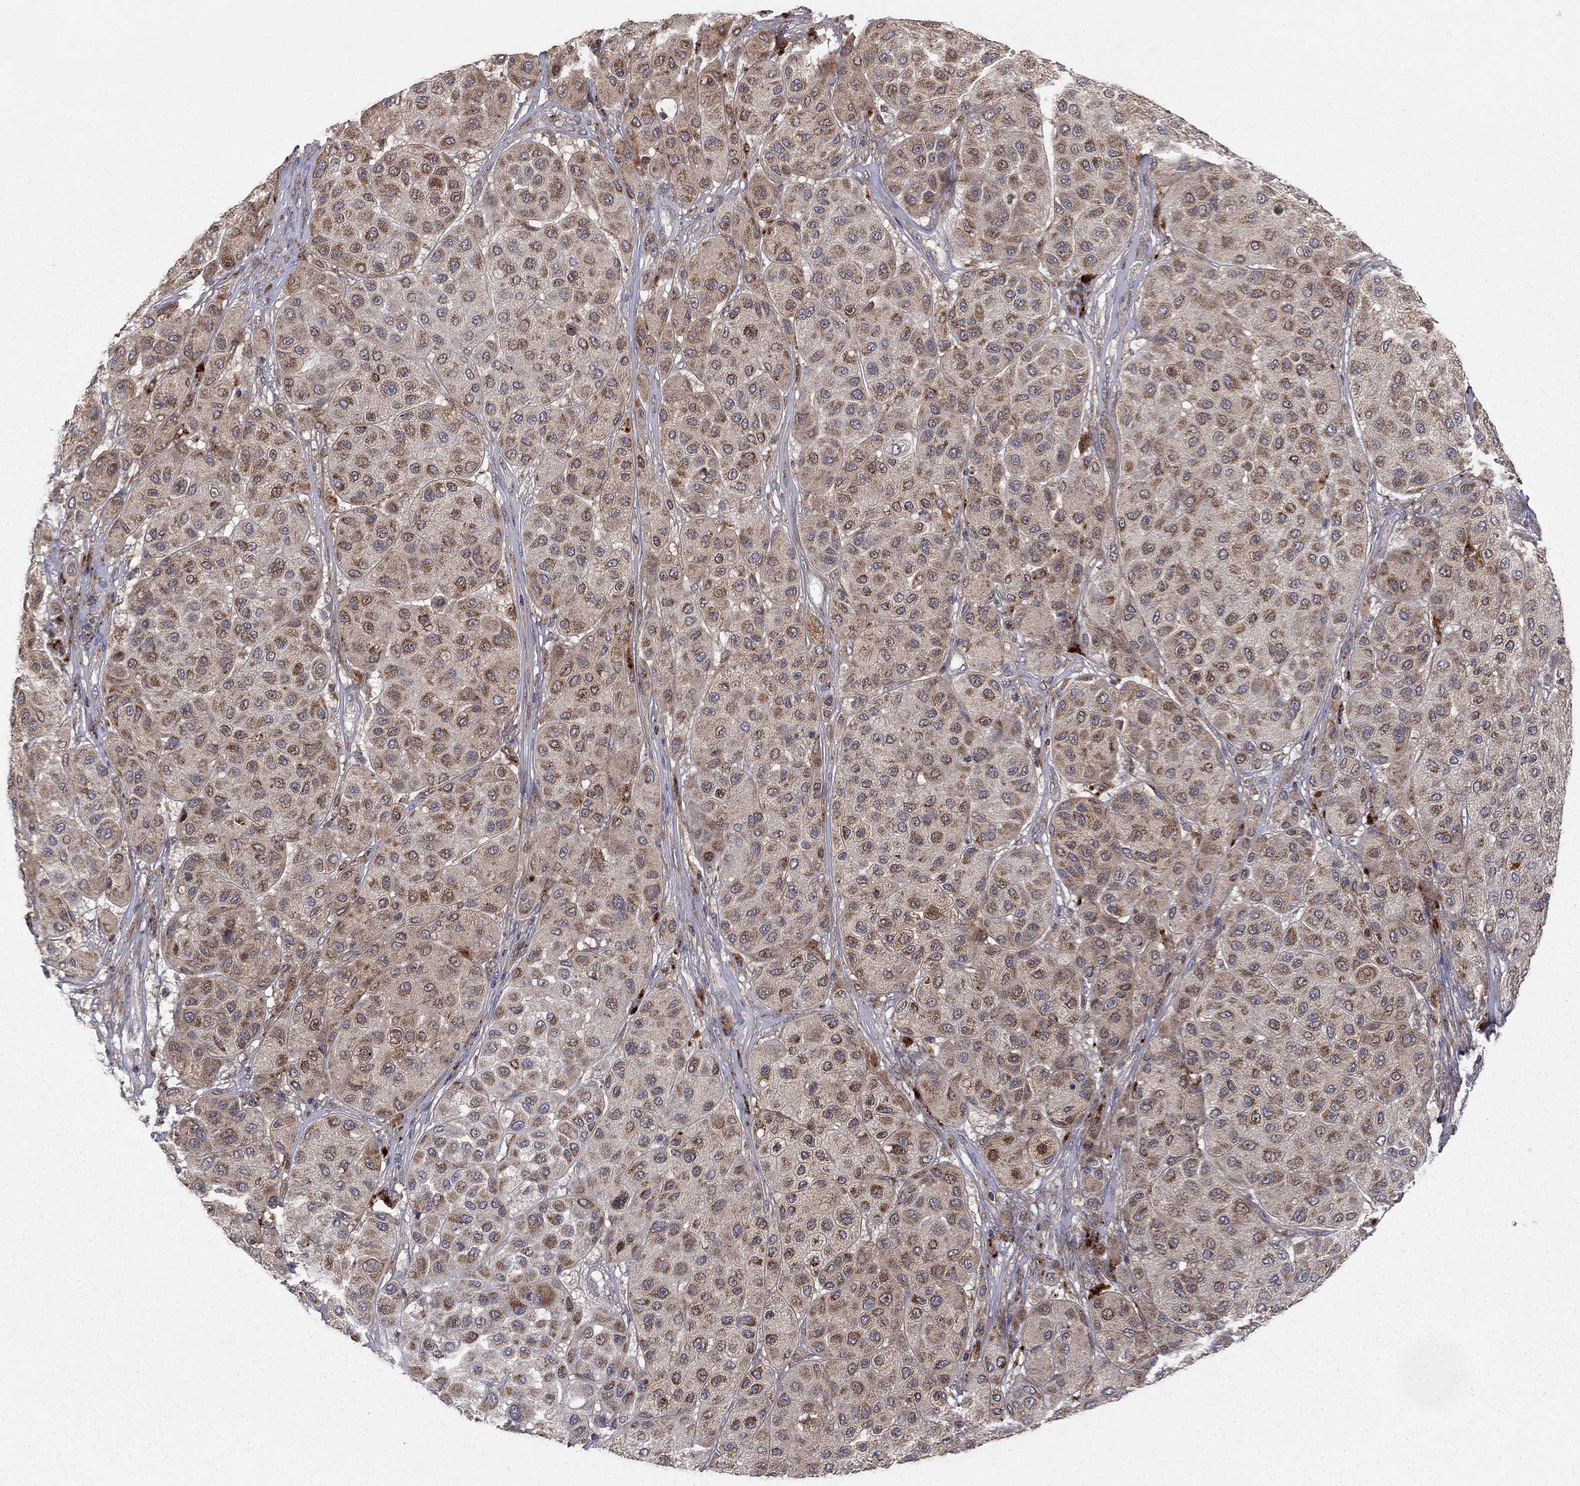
{"staining": {"intensity": "moderate", "quantity": ">75%", "location": "cytoplasmic/membranous"}, "tissue": "melanoma", "cell_type": "Tumor cells", "image_type": "cancer", "snomed": [{"axis": "morphology", "description": "Malignant melanoma, Metastatic site"}, {"axis": "topography", "description": "Smooth muscle"}], "caption": "Immunohistochemistry (IHC) micrograph of neoplastic tissue: malignant melanoma (metastatic site) stained using IHC exhibits medium levels of moderate protein expression localized specifically in the cytoplasmic/membranous of tumor cells, appearing as a cytoplasmic/membranous brown color.", "gene": "IDS", "patient": {"sex": "male", "age": 41}}